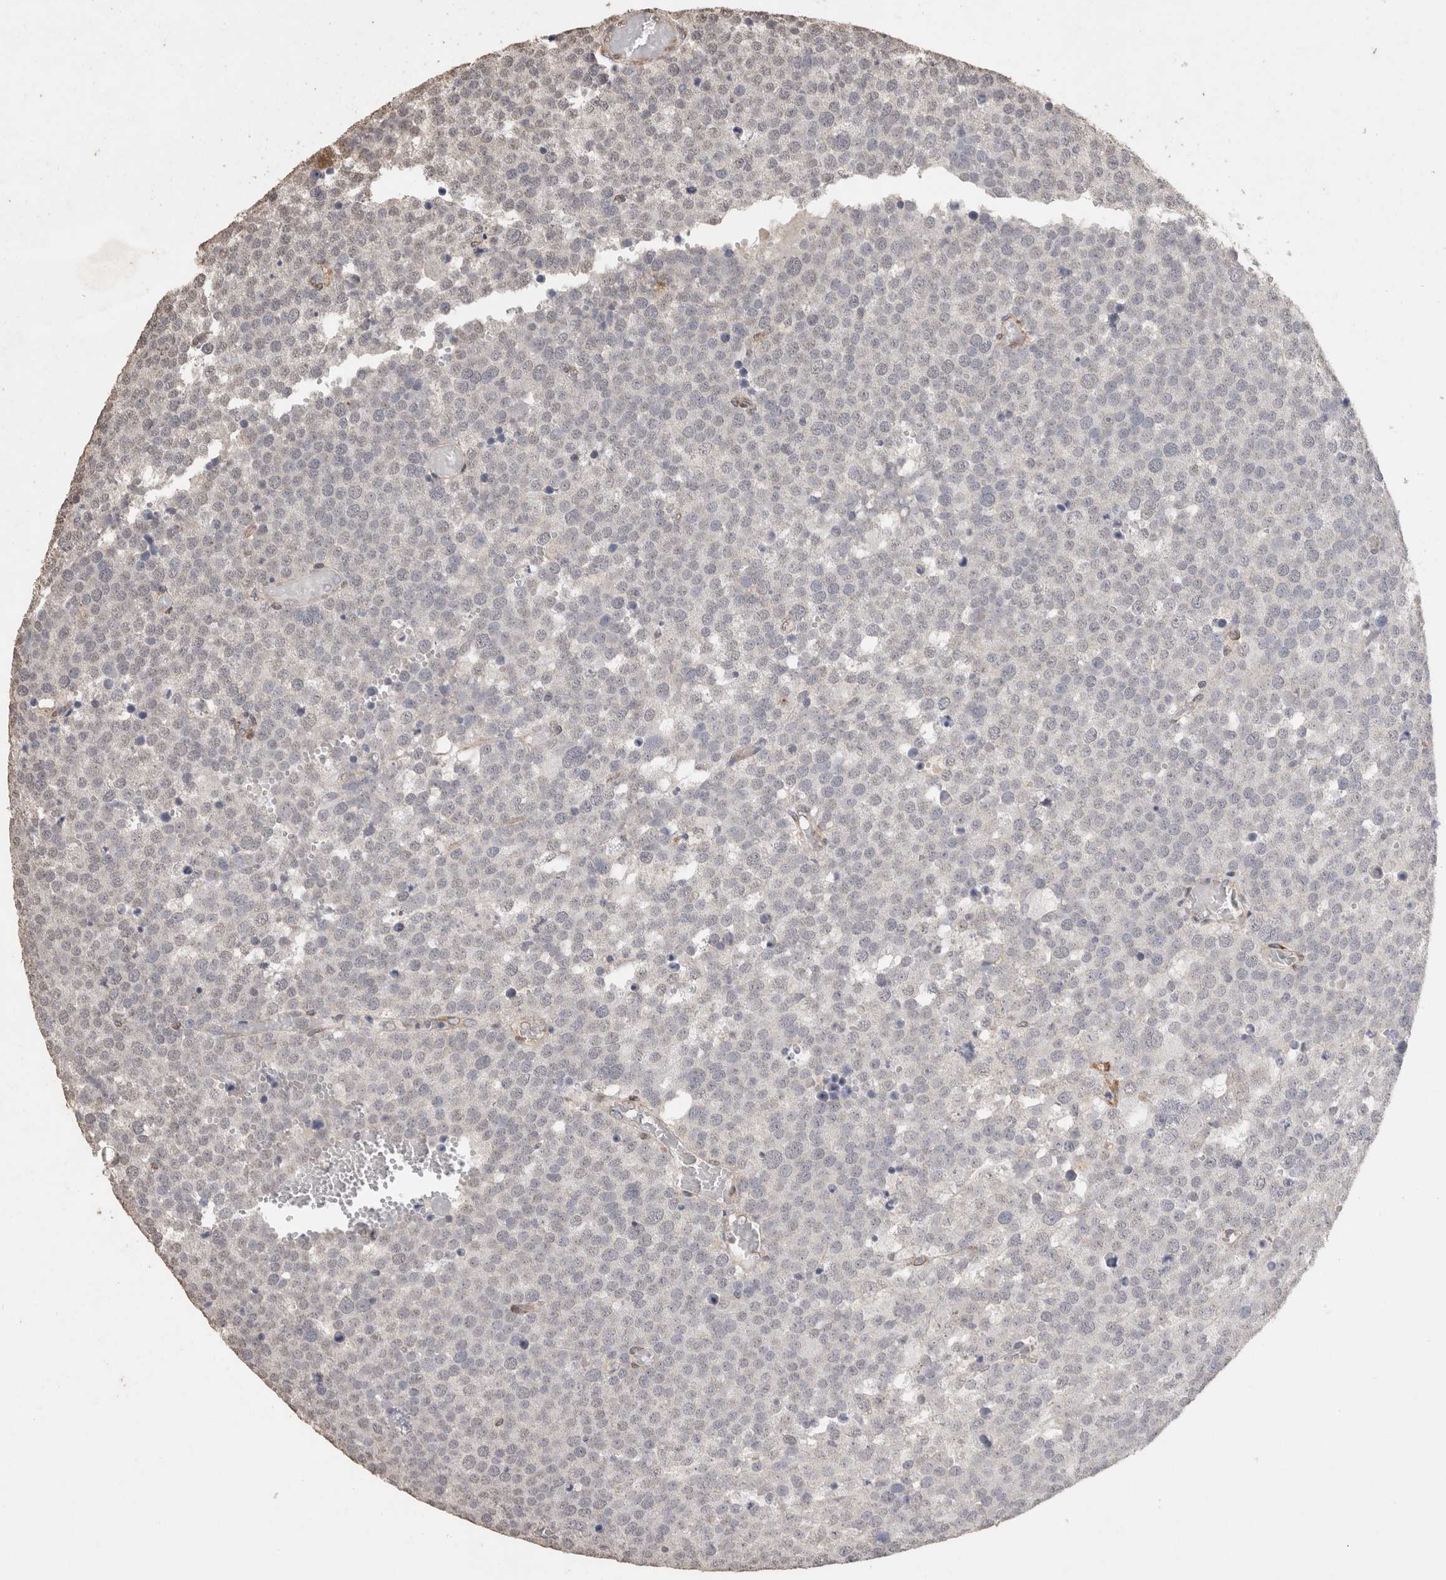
{"staining": {"intensity": "negative", "quantity": "none", "location": "none"}, "tissue": "testis cancer", "cell_type": "Tumor cells", "image_type": "cancer", "snomed": [{"axis": "morphology", "description": "Seminoma, NOS"}, {"axis": "topography", "description": "Testis"}], "caption": "The IHC image has no significant staining in tumor cells of testis cancer tissue.", "gene": "C1QTNF5", "patient": {"sex": "male", "age": 71}}